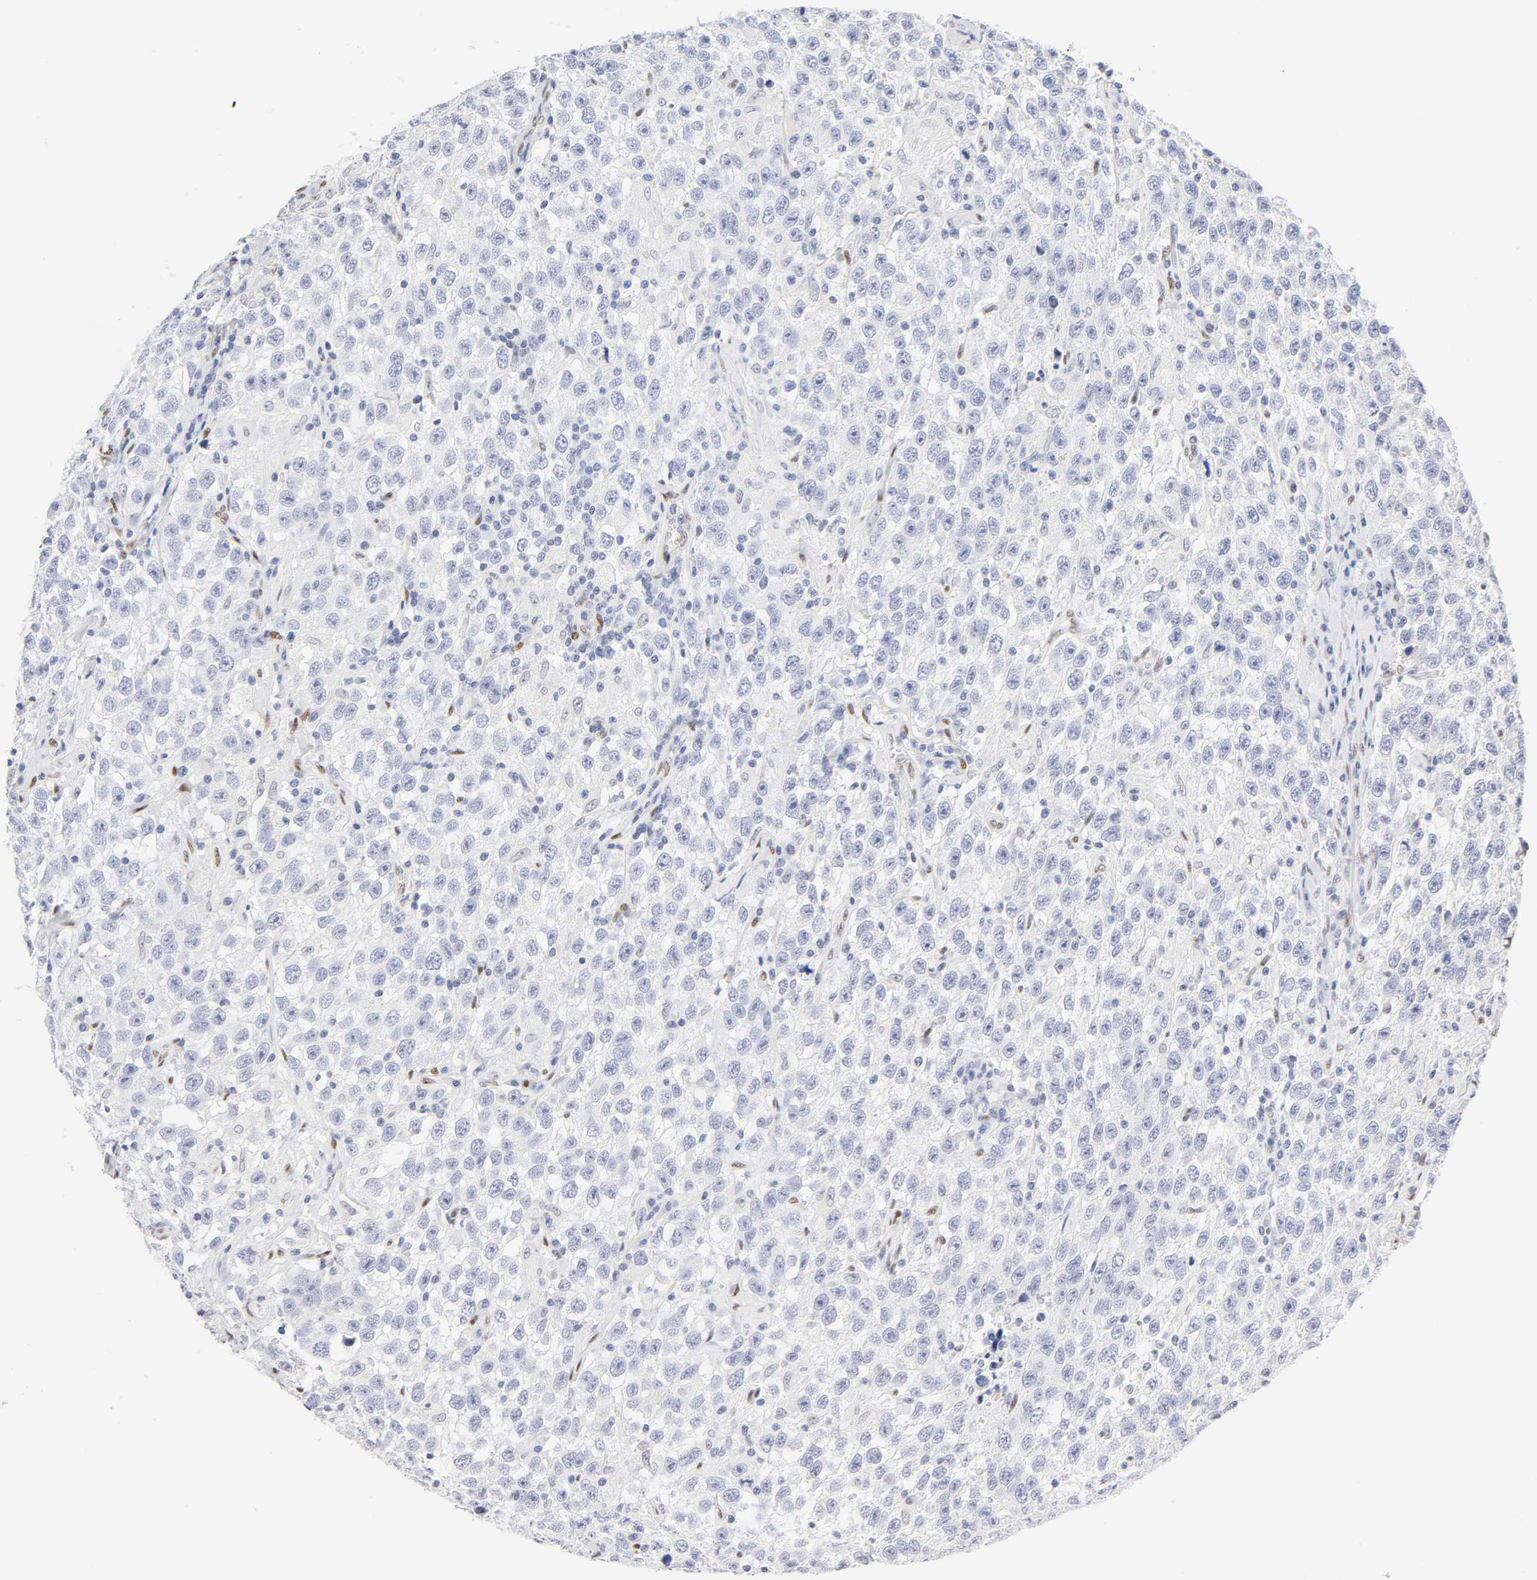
{"staining": {"intensity": "negative", "quantity": "none", "location": "none"}, "tissue": "testis cancer", "cell_type": "Tumor cells", "image_type": "cancer", "snomed": [{"axis": "morphology", "description": "Seminoma, NOS"}, {"axis": "topography", "description": "Testis"}], "caption": "Micrograph shows no protein positivity in tumor cells of seminoma (testis) tissue.", "gene": "NFIC", "patient": {"sex": "male", "age": 41}}